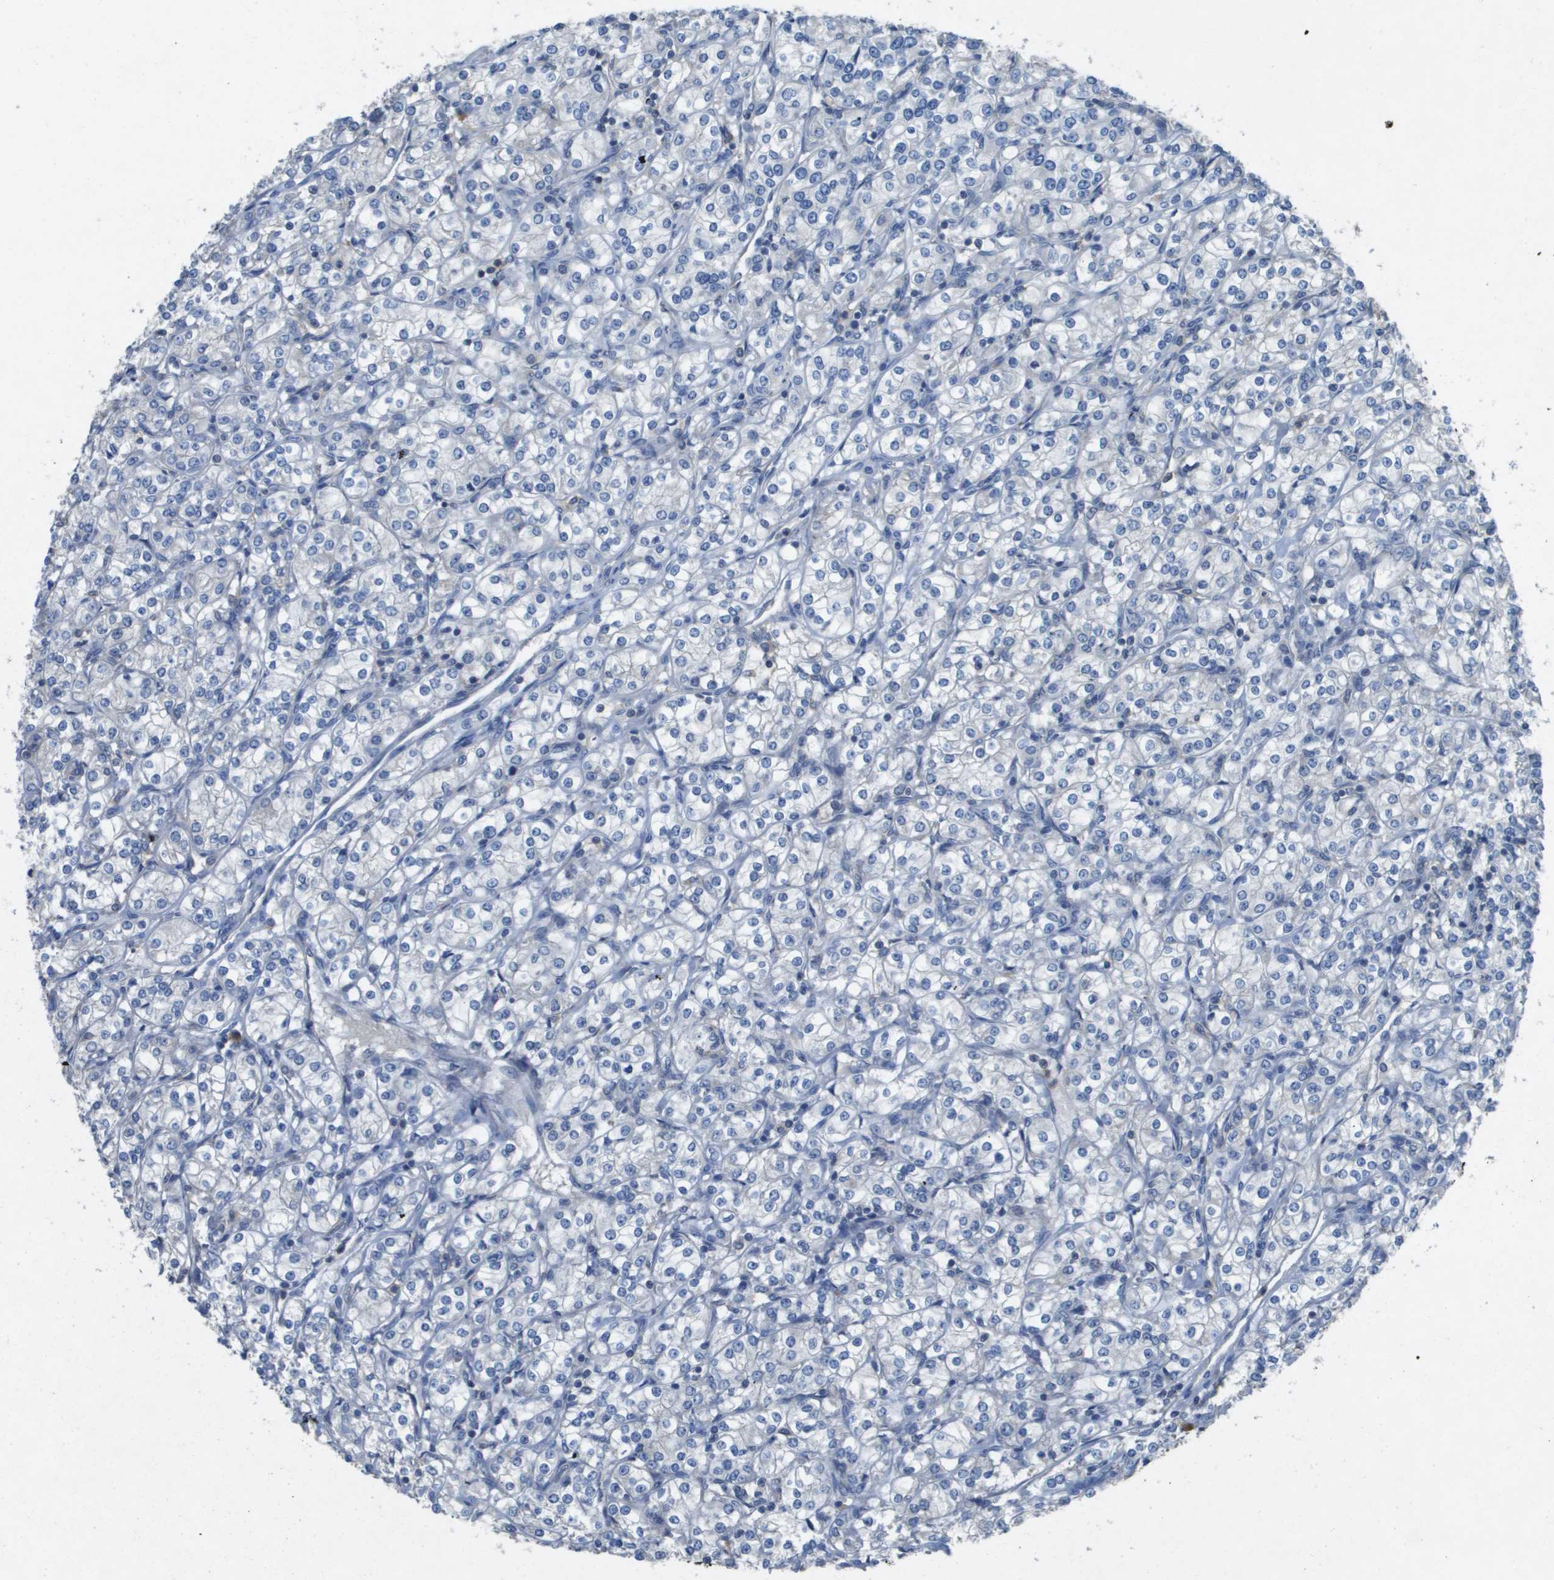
{"staining": {"intensity": "negative", "quantity": "none", "location": "none"}, "tissue": "renal cancer", "cell_type": "Tumor cells", "image_type": "cancer", "snomed": [{"axis": "morphology", "description": "Adenocarcinoma, NOS"}, {"axis": "topography", "description": "Kidney"}], "caption": "Tumor cells show no significant protein expression in renal cancer.", "gene": "CLCA4", "patient": {"sex": "male", "age": 77}}